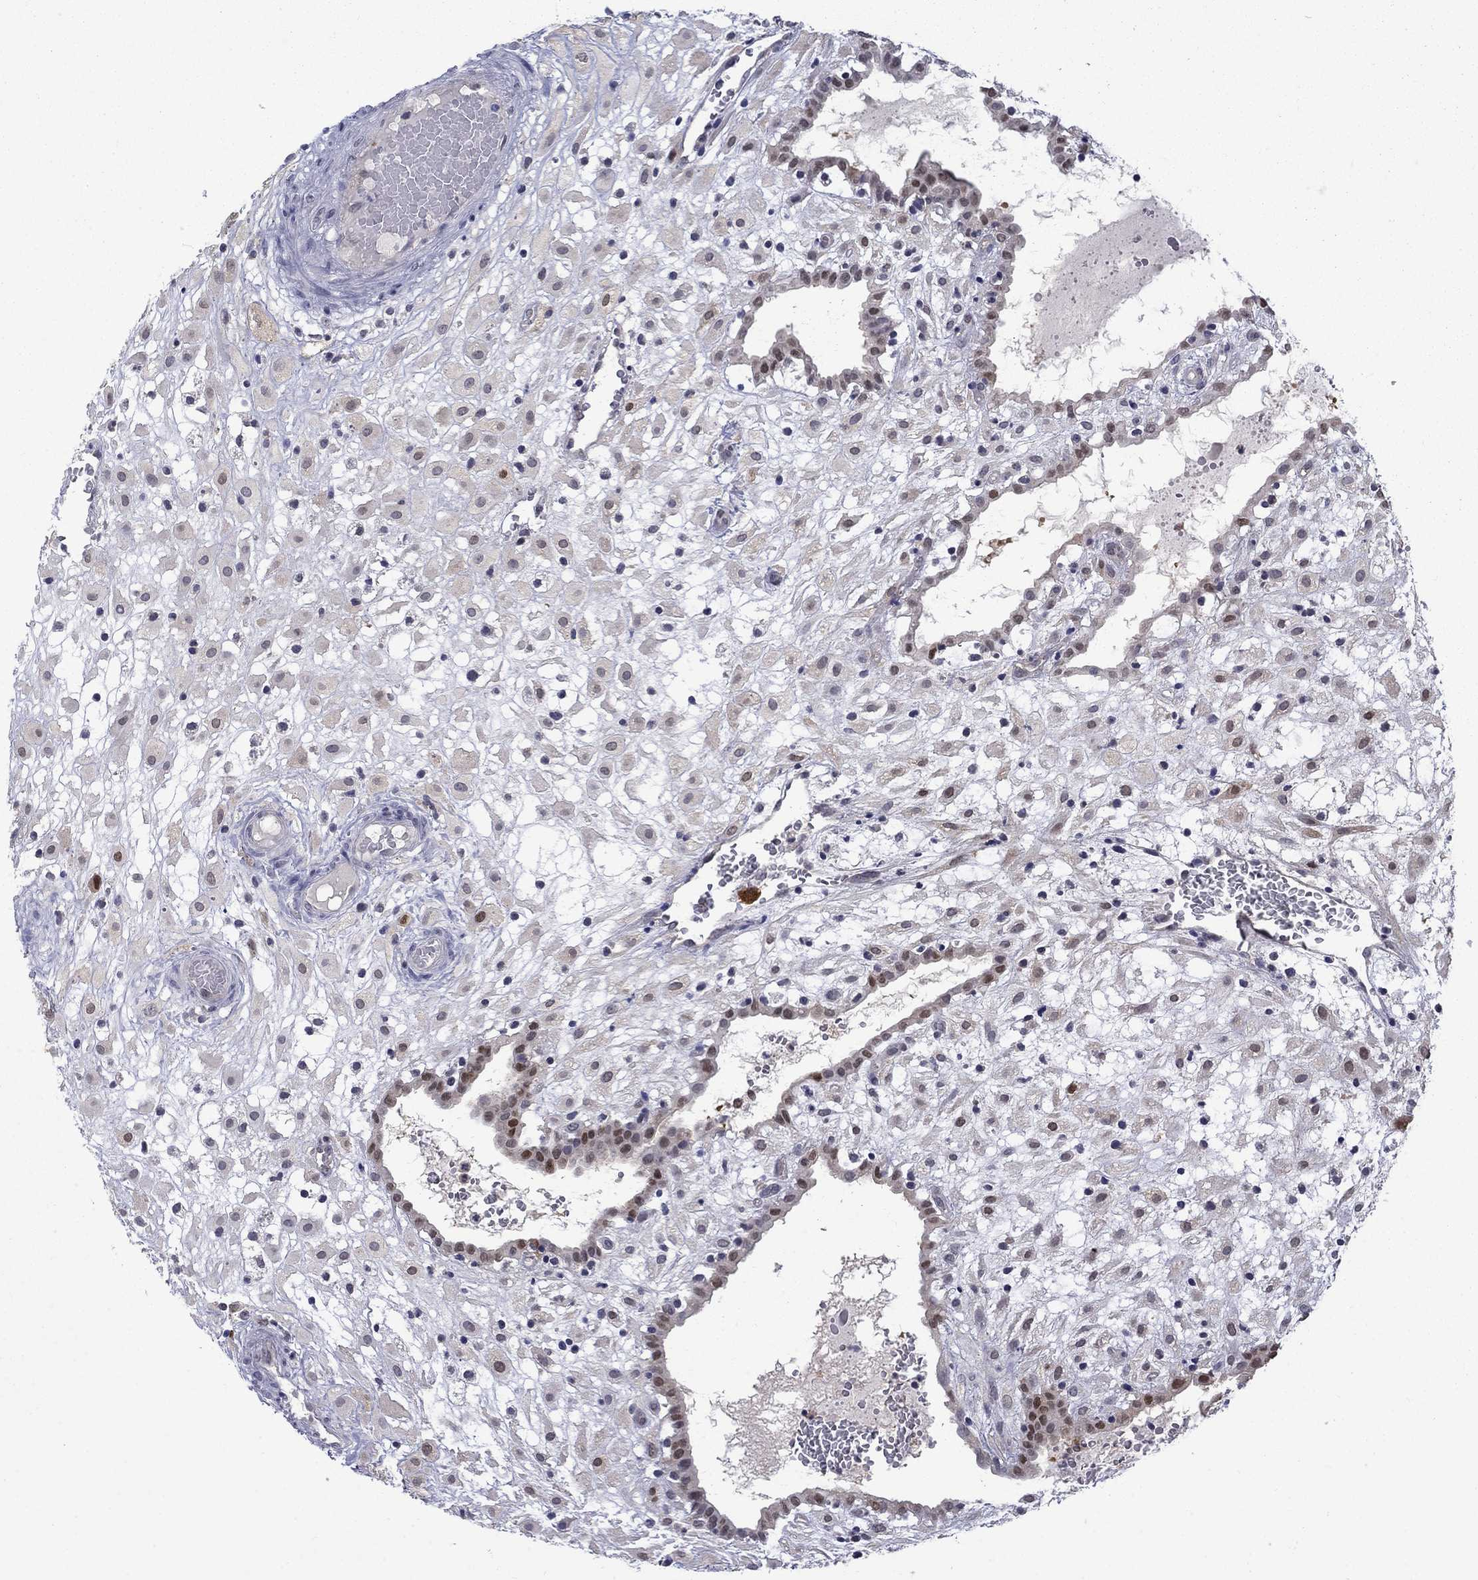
{"staining": {"intensity": "strong", "quantity": "<25%", "location": "cytoplasmic/membranous,nuclear"}, "tissue": "placenta", "cell_type": "Decidual cells", "image_type": "normal", "snomed": [{"axis": "morphology", "description": "Normal tissue, NOS"}, {"axis": "topography", "description": "Placenta"}], "caption": "Immunohistochemical staining of benign human placenta exhibits medium levels of strong cytoplasmic/membranous,nuclear positivity in about <25% of decidual cells. Immunohistochemistry stains the protein of interest in brown and the nuclei are stained blue.", "gene": "PCBP2", "patient": {"sex": "female", "age": 24}}